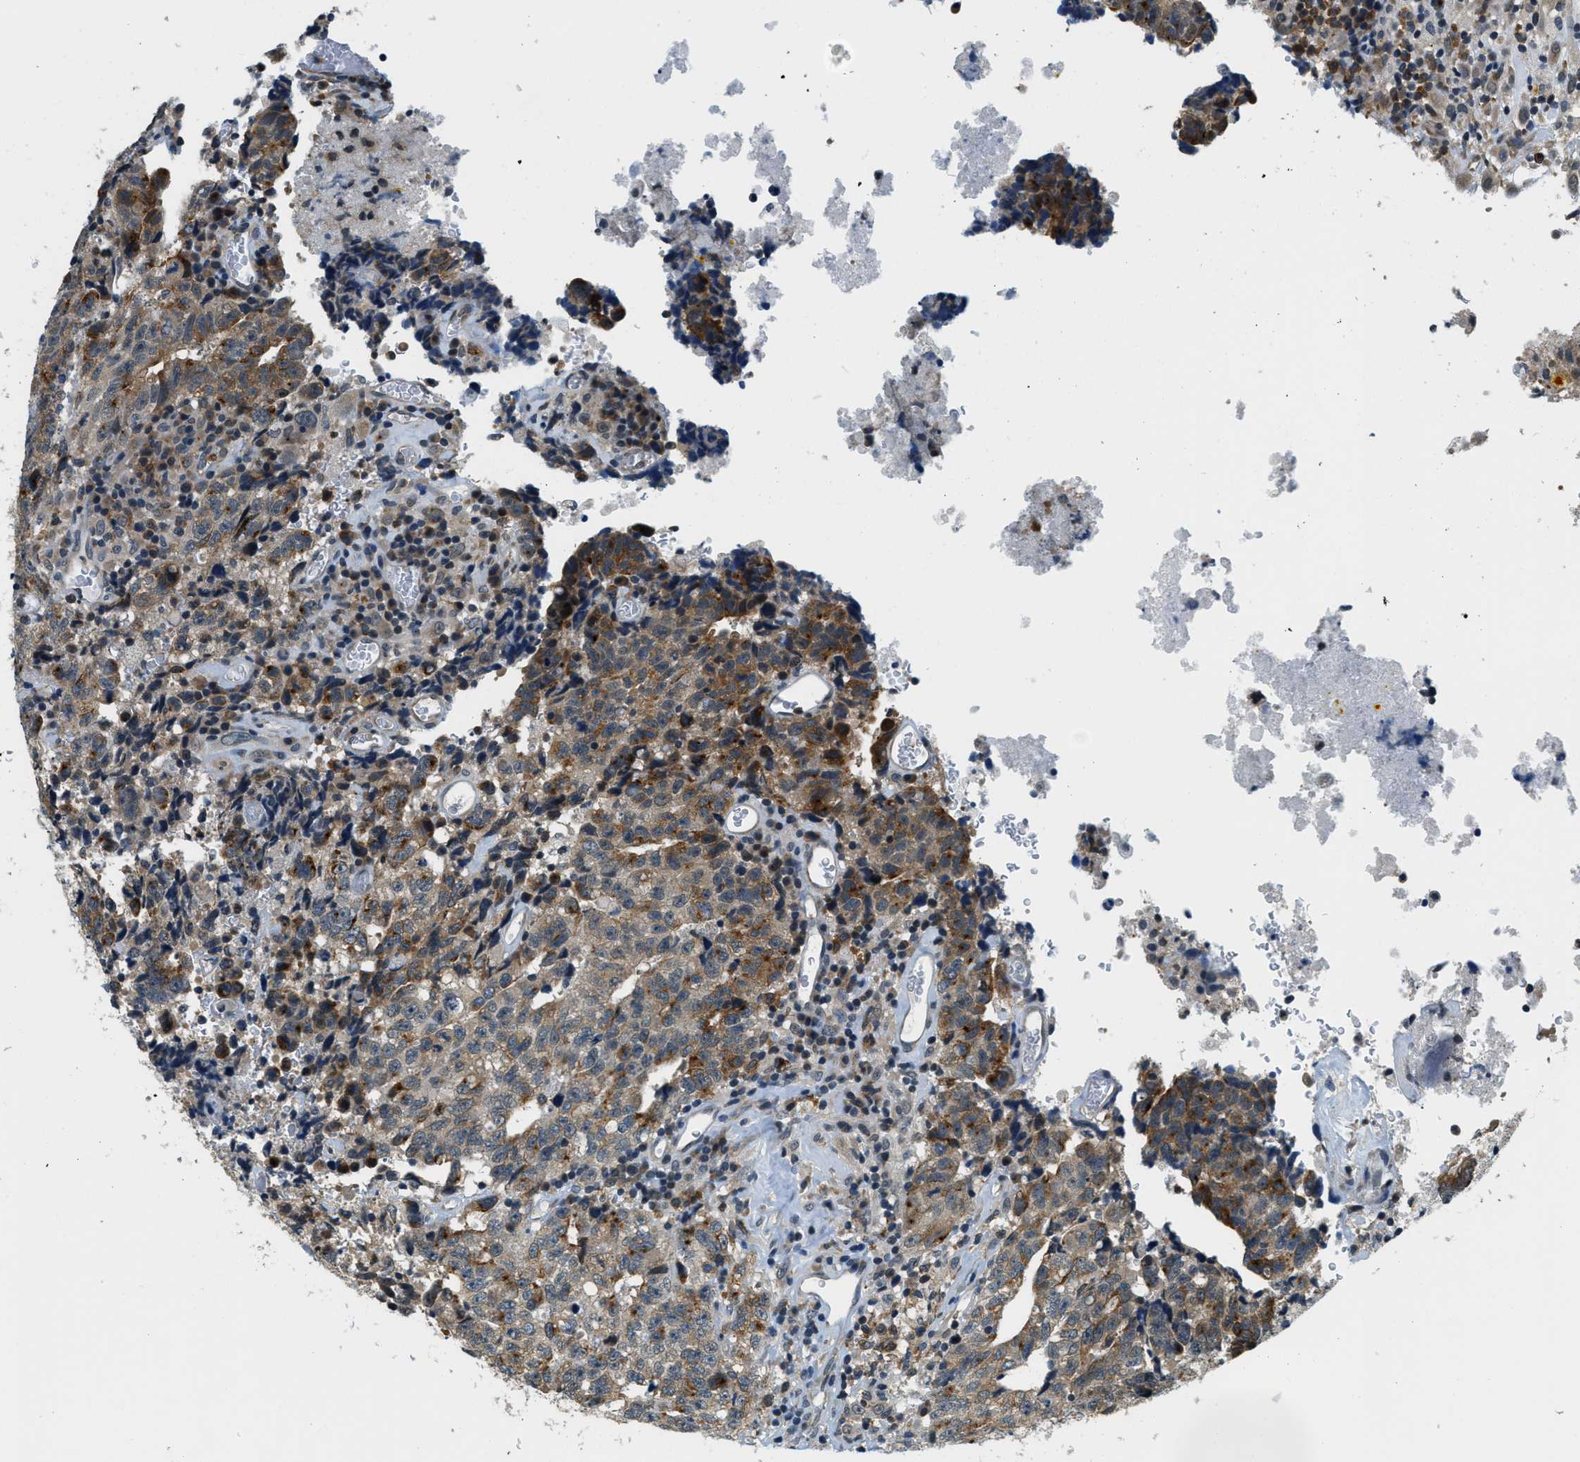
{"staining": {"intensity": "moderate", "quantity": ">75%", "location": "cytoplasmic/membranous"}, "tissue": "testis cancer", "cell_type": "Tumor cells", "image_type": "cancer", "snomed": [{"axis": "morphology", "description": "Necrosis, NOS"}, {"axis": "morphology", "description": "Carcinoma, Embryonal, NOS"}, {"axis": "topography", "description": "Testis"}], "caption": "Human testis embryonal carcinoma stained with a protein marker reveals moderate staining in tumor cells.", "gene": "RAB11FIP1", "patient": {"sex": "male", "age": 19}}